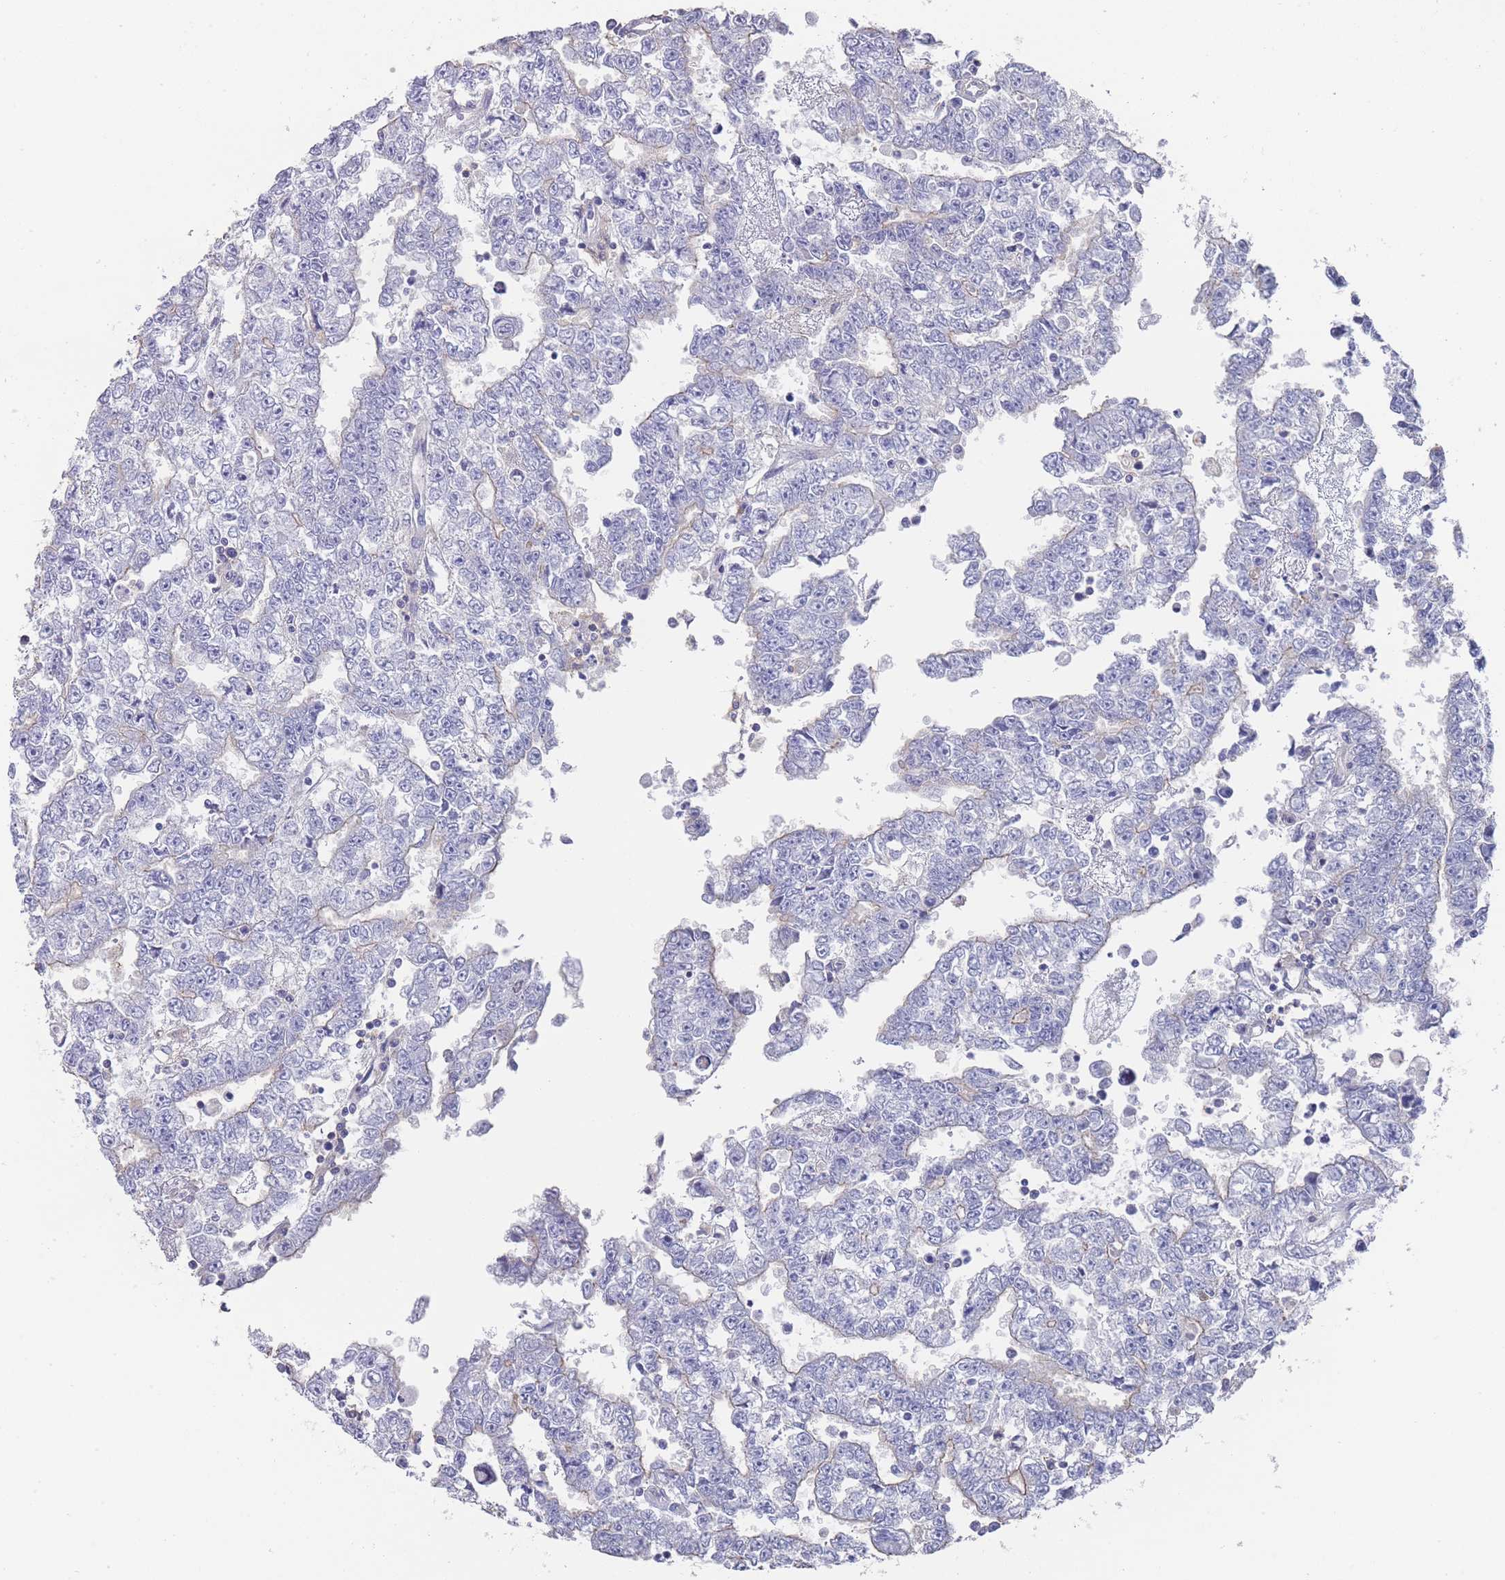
{"staining": {"intensity": "negative", "quantity": "none", "location": "none"}, "tissue": "testis cancer", "cell_type": "Tumor cells", "image_type": "cancer", "snomed": [{"axis": "morphology", "description": "Carcinoma, Embryonal, NOS"}, {"axis": "topography", "description": "Testis"}], "caption": "Tumor cells show no significant positivity in testis embryonal carcinoma.", "gene": "SCCPDH", "patient": {"sex": "male", "age": 25}}